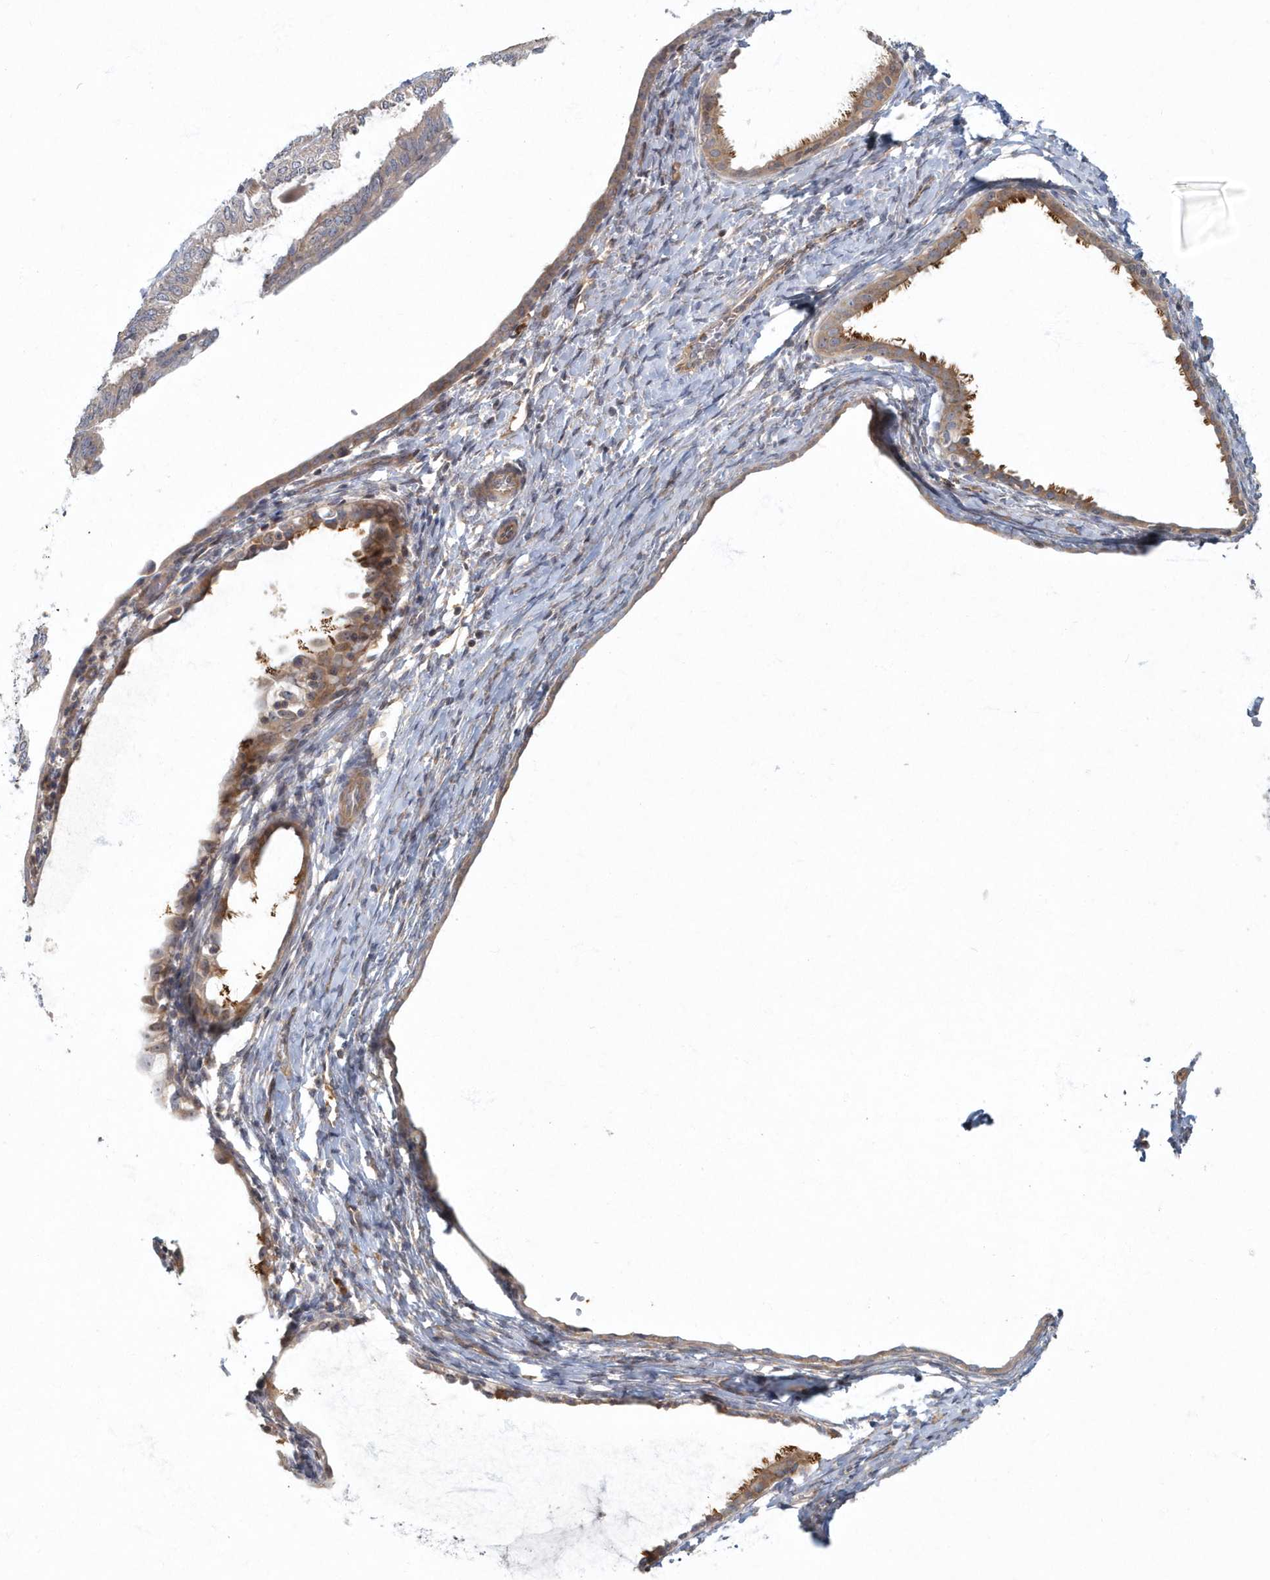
{"staining": {"intensity": "moderate", "quantity": "<25%", "location": "cytoplasmic/membranous"}, "tissue": "endometrial cancer", "cell_type": "Tumor cells", "image_type": "cancer", "snomed": [{"axis": "morphology", "description": "Adenocarcinoma, NOS"}, {"axis": "topography", "description": "Endometrium"}], "caption": "Tumor cells display low levels of moderate cytoplasmic/membranous positivity in about <25% of cells in human endometrial adenocarcinoma.", "gene": "ARHGEF38", "patient": {"sex": "female", "age": 58}}